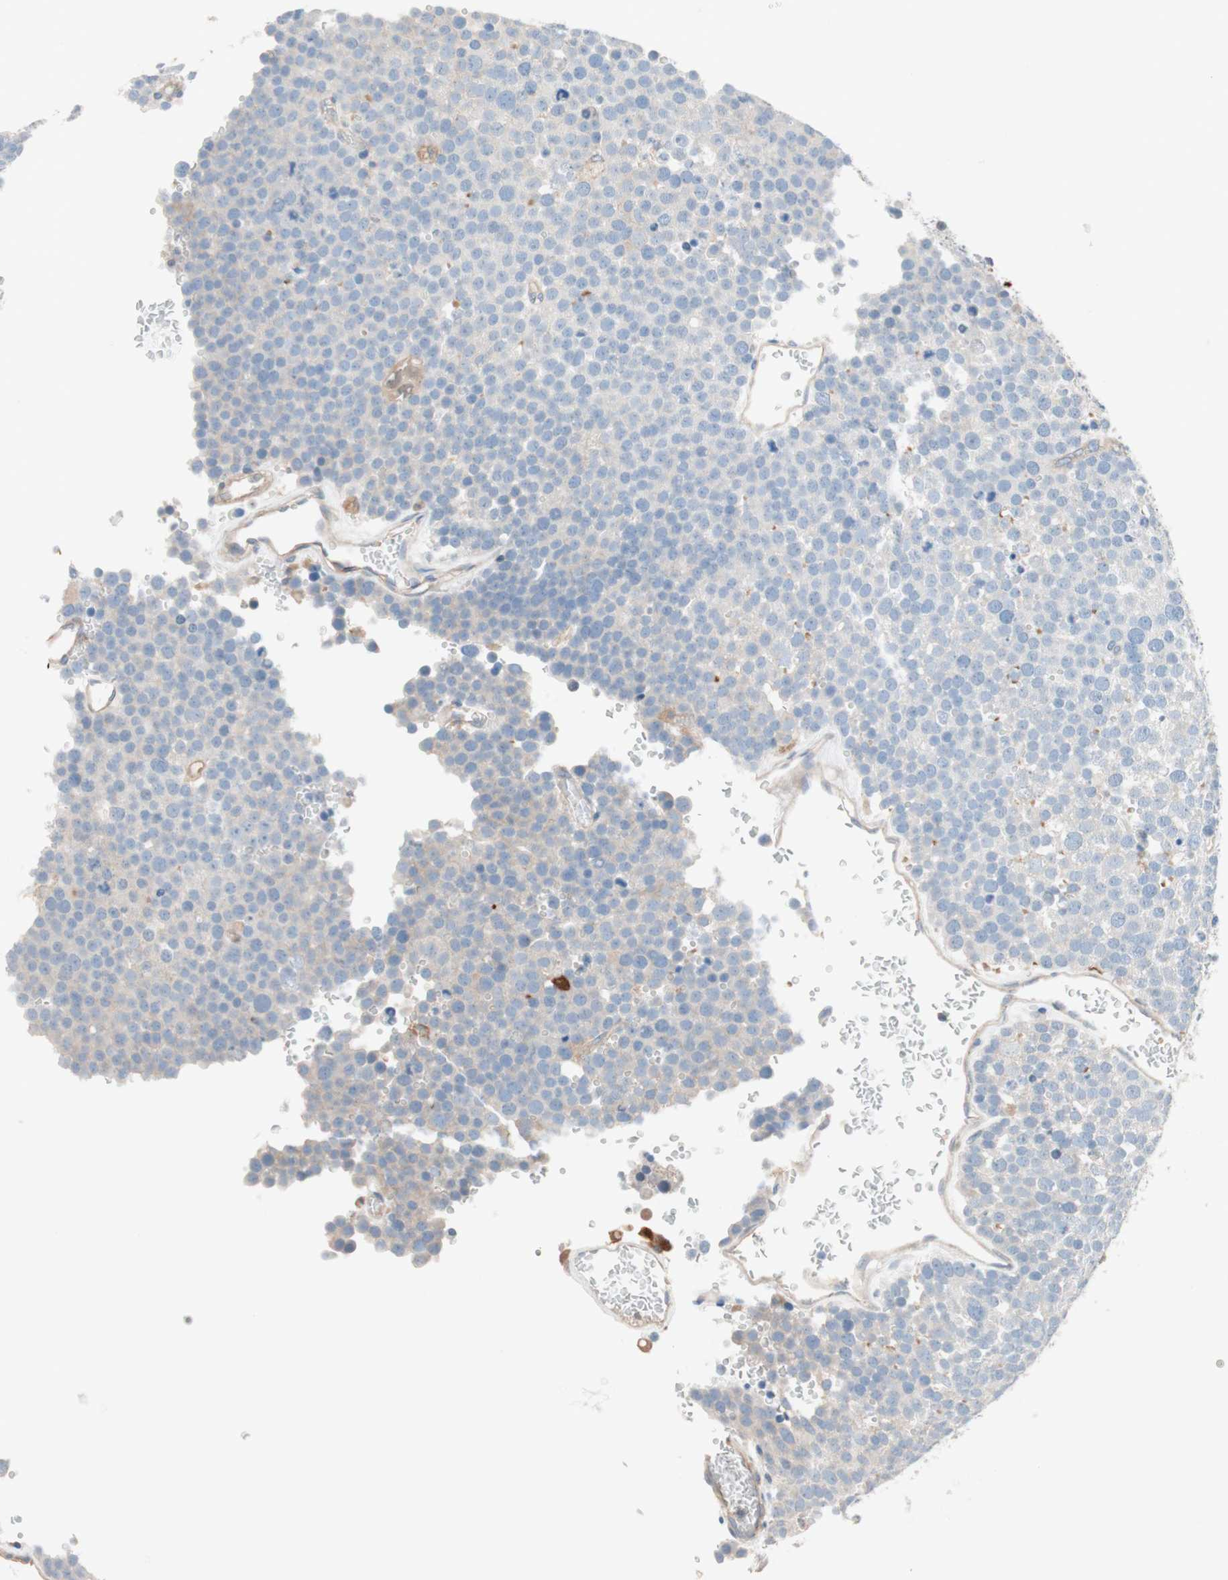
{"staining": {"intensity": "negative", "quantity": "none", "location": "none"}, "tissue": "testis cancer", "cell_type": "Tumor cells", "image_type": "cancer", "snomed": [{"axis": "morphology", "description": "Seminoma, NOS"}, {"axis": "topography", "description": "Testis"}], "caption": "Protein analysis of testis cancer (seminoma) demonstrates no significant positivity in tumor cells. The staining was performed using DAB (3,3'-diaminobenzidine) to visualize the protein expression in brown, while the nuclei were stained in blue with hematoxylin (Magnification: 20x).", "gene": "GLUL", "patient": {"sex": "male", "age": 71}}